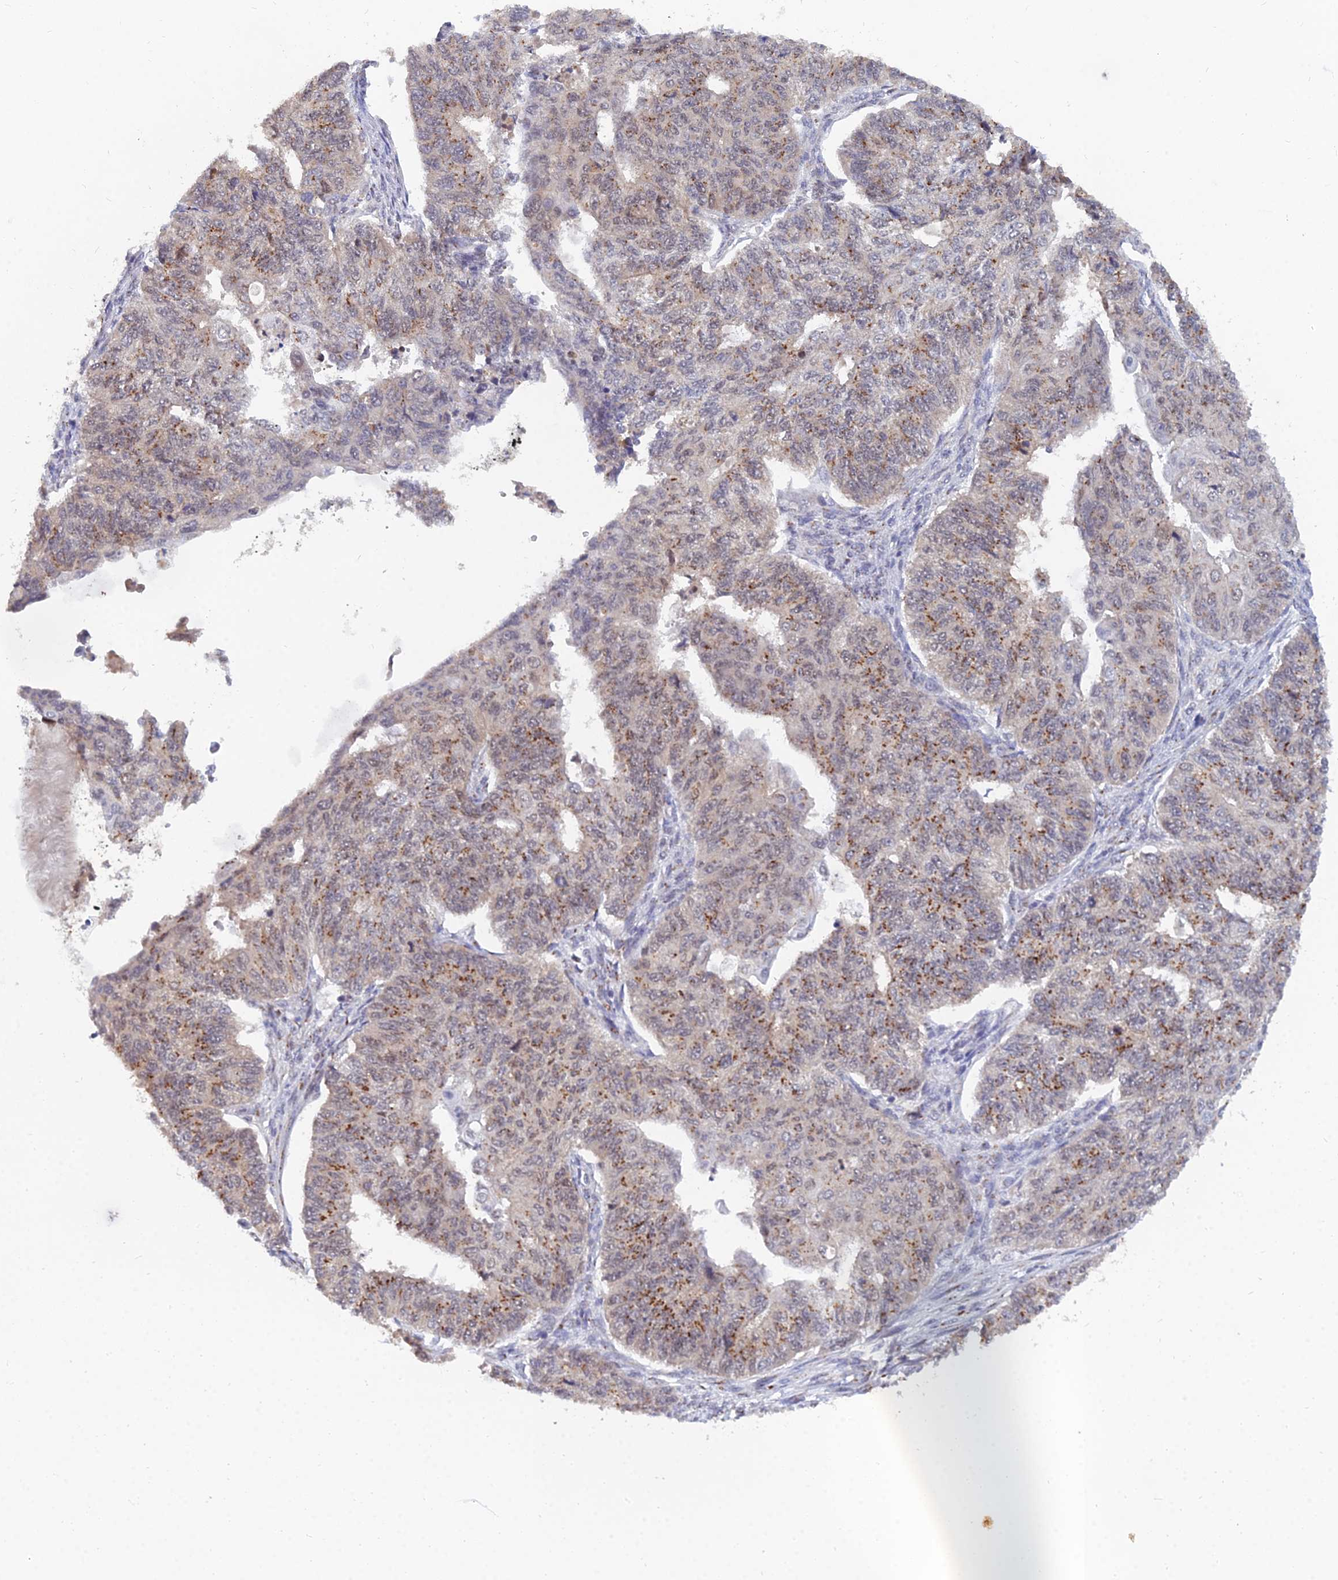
{"staining": {"intensity": "moderate", "quantity": ">75%", "location": "cytoplasmic/membranous,nuclear"}, "tissue": "endometrial cancer", "cell_type": "Tumor cells", "image_type": "cancer", "snomed": [{"axis": "morphology", "description": "Adenocarcinoma, NOS"}, {"axis": "topography", "description": "Endometrium"}], "caption": "A micrograph showing moderate cytoplasmic/membranous and nuclear staining in approximately >75% of tumor cells in endometrial adenocarcinoma, as visualized by brown immunohistochemical staining.", "gene": "THOC3", "patient": {"sex": "female", "age": 32}}